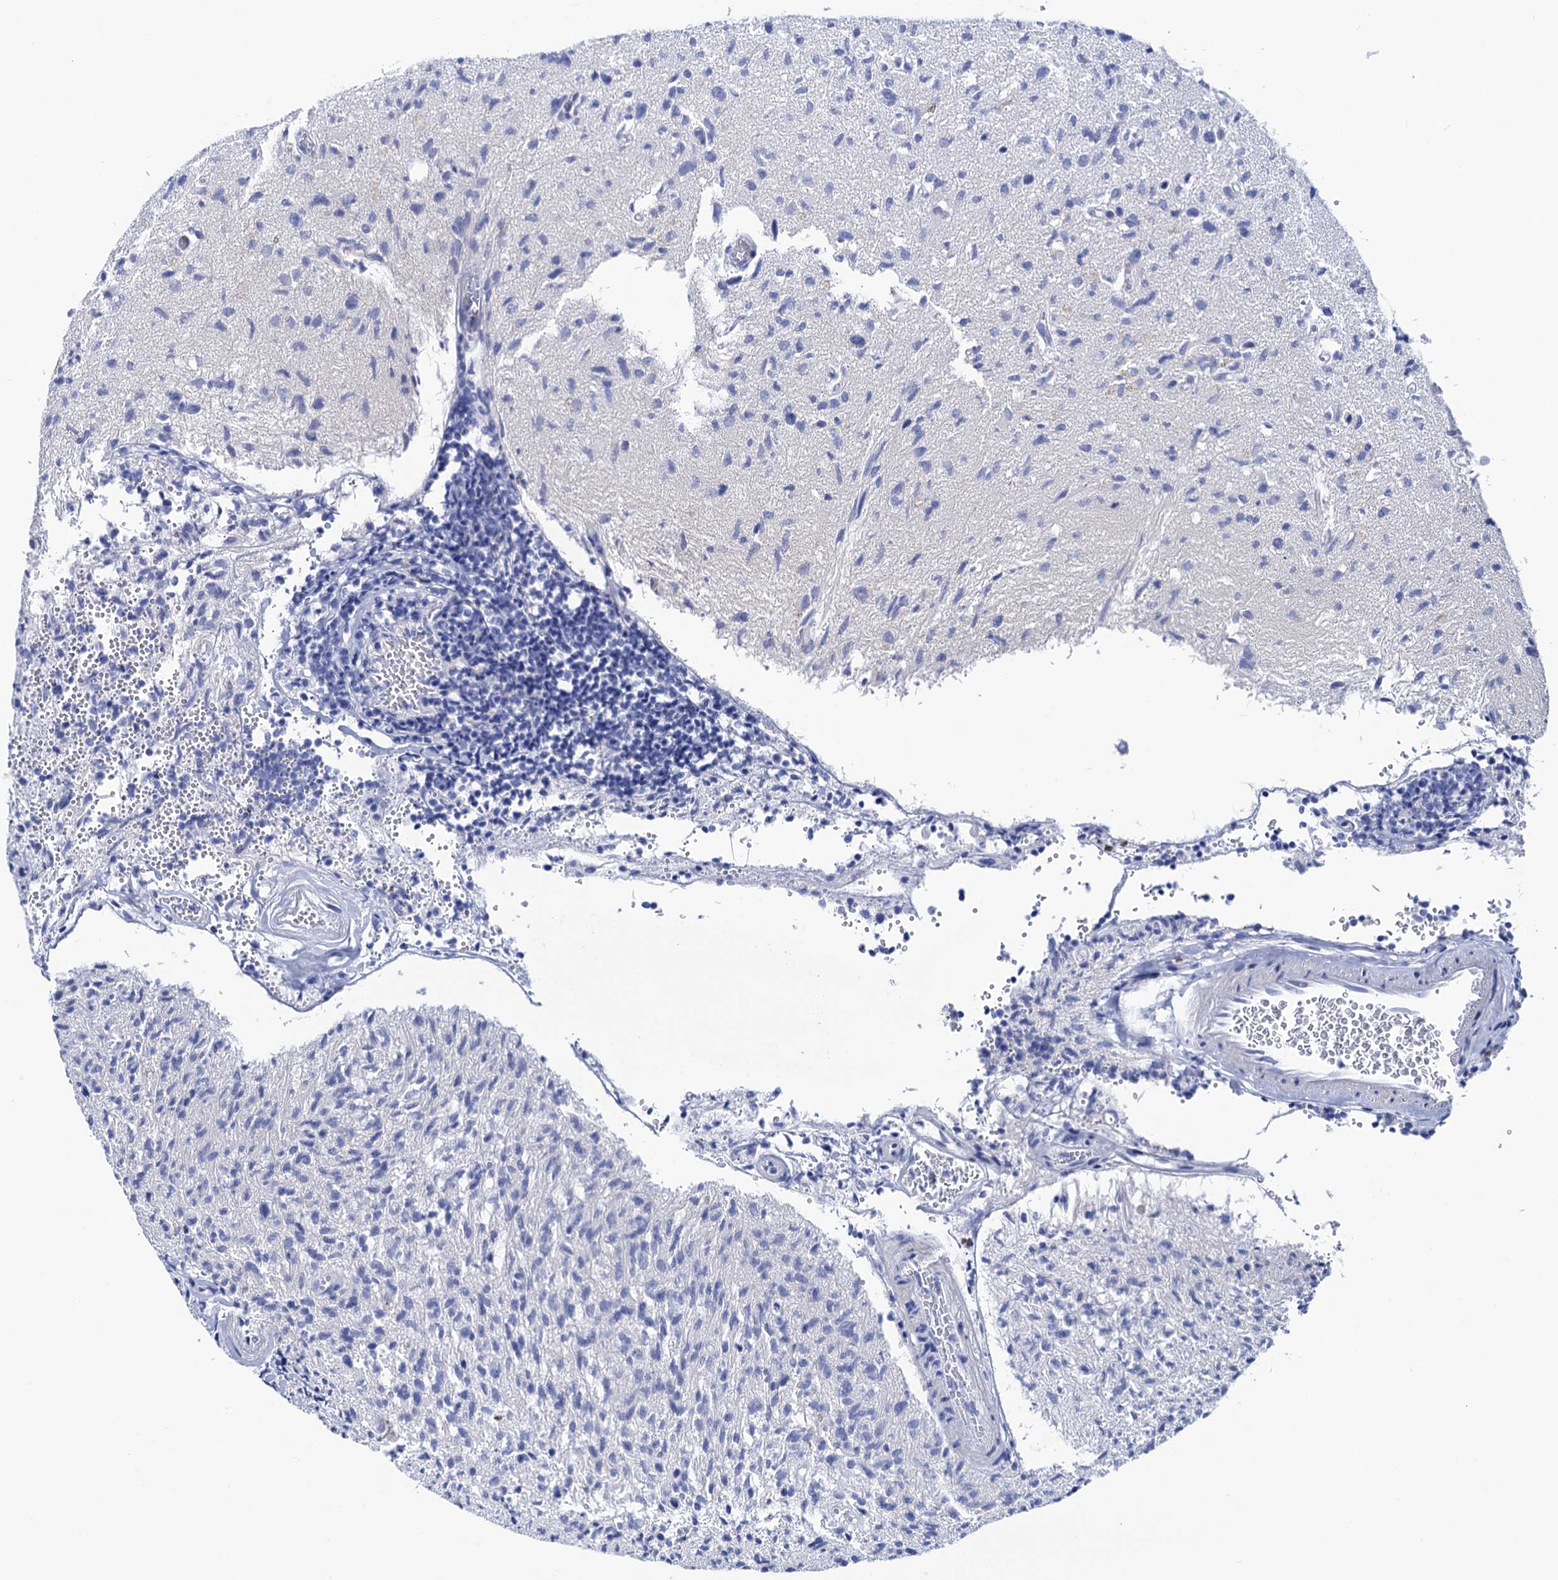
{"staining": {"intensity": "negative", "quantity": "none", "location": "none"}, "tissue": "glioma", "cell_type": "Tumor cells", "image_type": "cancer", "snomed": [{"axis": "morphology", "description": "Glioma, malignant, High grade"}, {"axis": "topography", "description": "Brain"}], "caption": "Immunohistochemistry (IHC) photomicrograph of neoplastic tissue: high-grade glioma (malignant) stained with DAB reveals no significant protein staining in tumor cells. (DAB immunohistochemistry with hematoxylin counter stain).", "gene": "RAB3IP", "patient": {"sex": "female", "age": 57}}